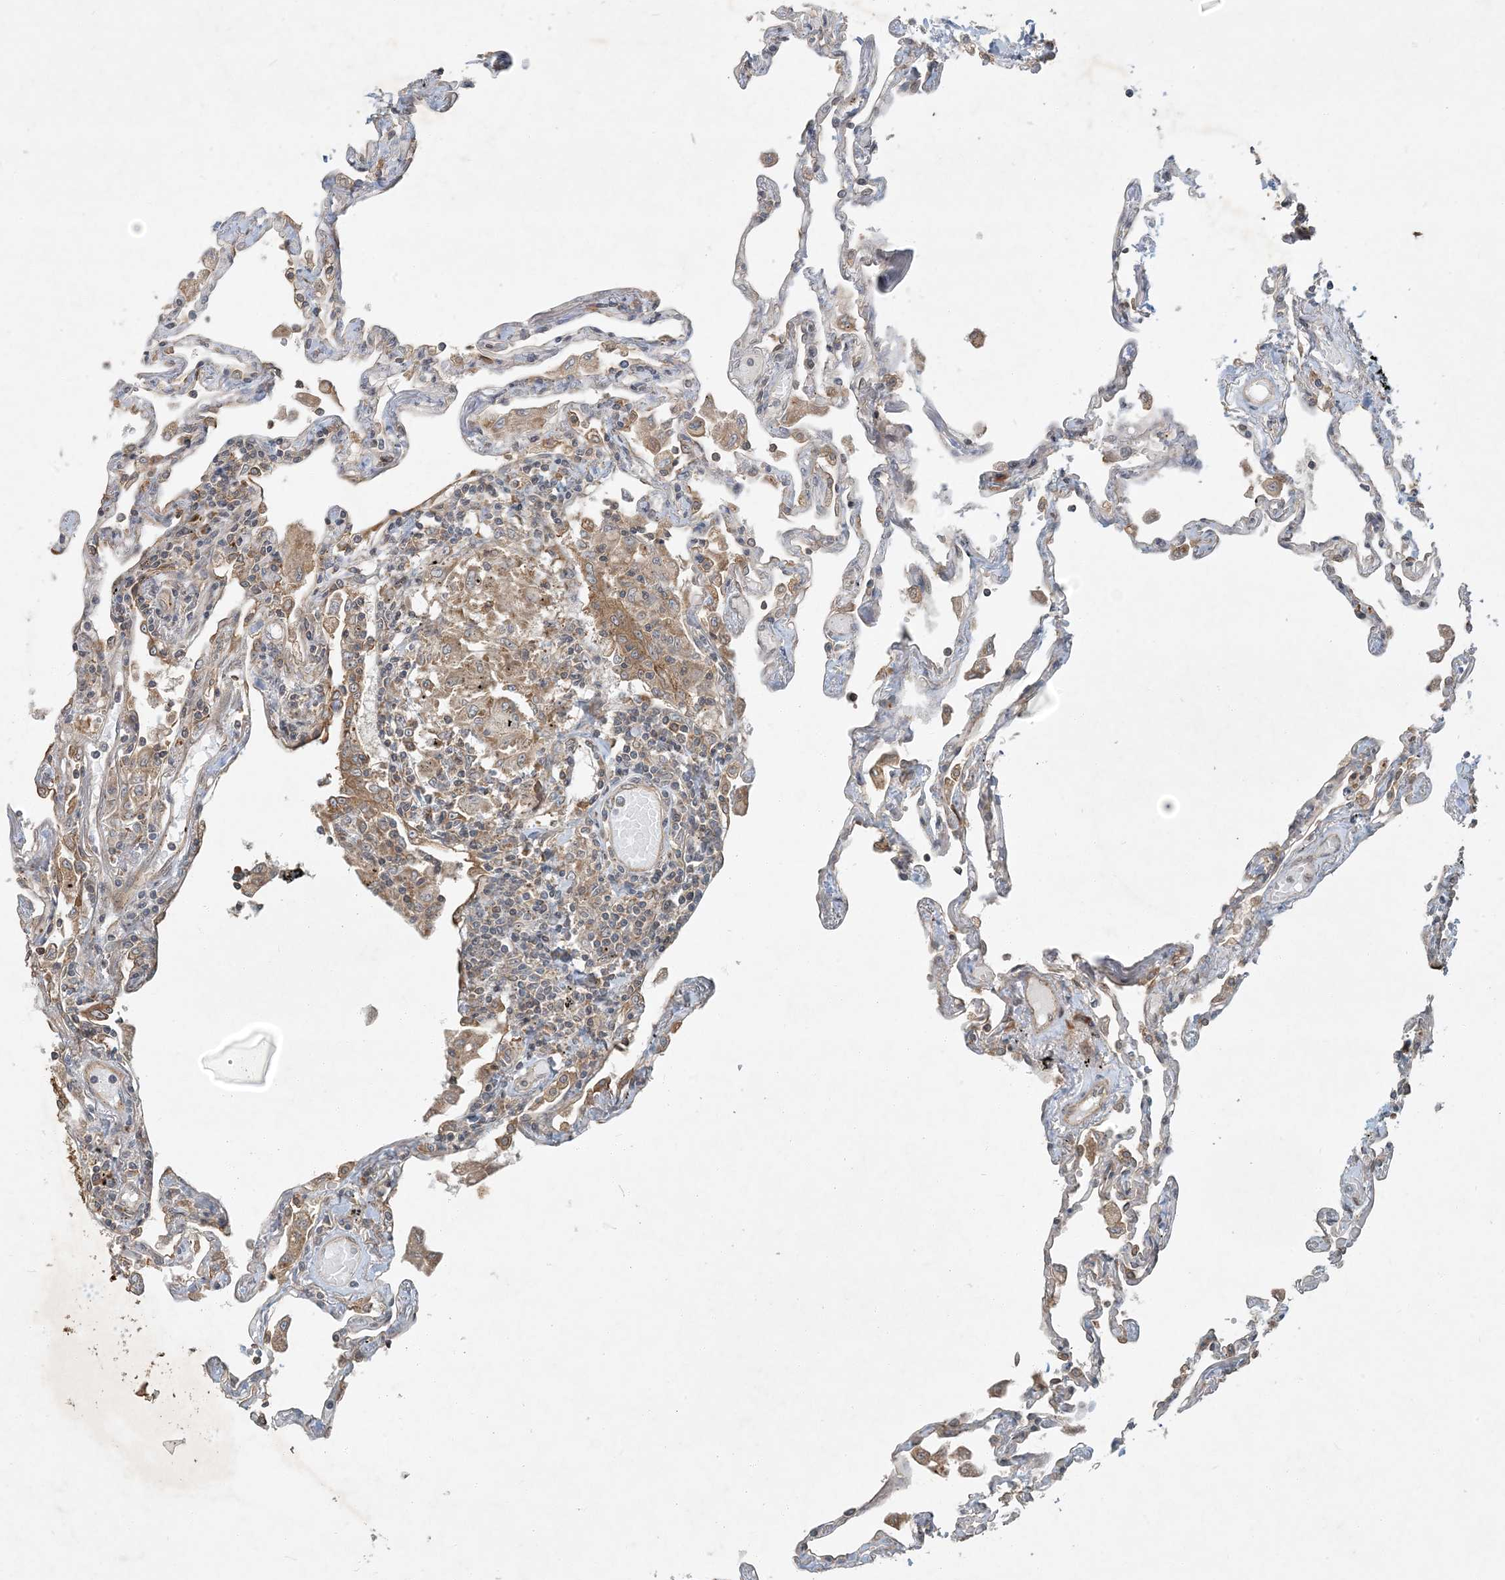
{"staining": {"intensity": "weak", "quantity": "25%-75%", "location": "cytoplasmic/membranous"}, "tissue": "lung", "cell_type": "Alveolar cells", "image_type": "normal", "snomed": [{"axis": "morphology", "description": "Normal tissue, NOS"}, {"axis": "topography", "description": "Lung"}], "caption": "DAB (3,3'-diaminobenzidine) immunohistochemical staining of normal lung shows weak cytoplasmic/membranous protein staining in approximately 25%-75% of alveolar cells. (IHC, brightfield microscopy, high magnification).", "gene": "COMMD8", "patient": {"sex": "female", "age": 67}}